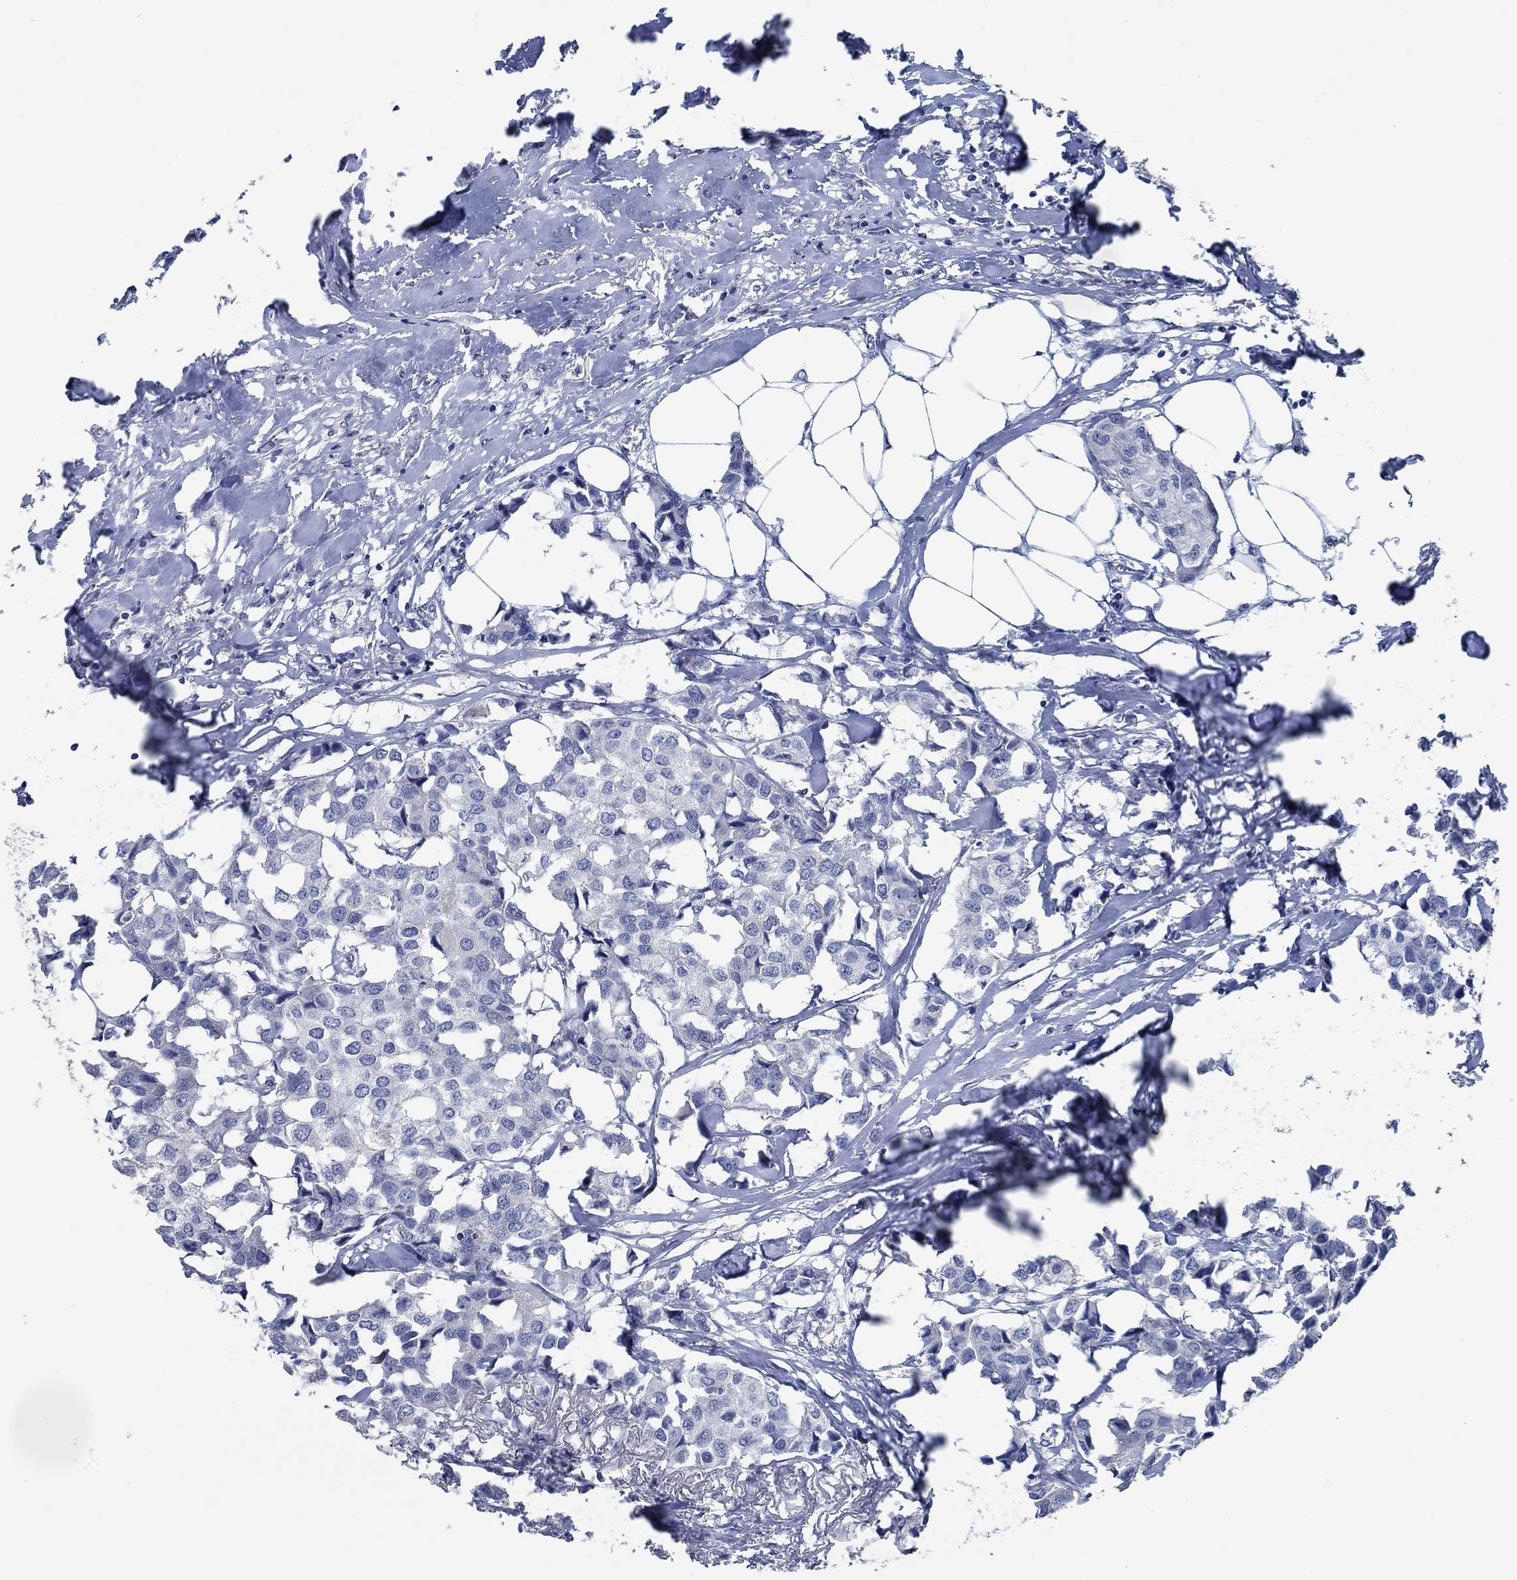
{"staining": {"intensity": "negative", "quantity": "none", "location": "none"}, "tissue": "breast cancer", "cell_type": "Tumor cells", "image_type": "cancer", "snomed": [{"axis": "morphology", "description": "Duct carcinoma"}, {"axis": "topography", "description": "Breast"}], "caption": "Protein analysis of infiltrating ductal carcinoma (breast) exhibits no significant staining in tumor cells.", "gene": "OBSCN", "patient": {"sex": "female", "age": 80}}